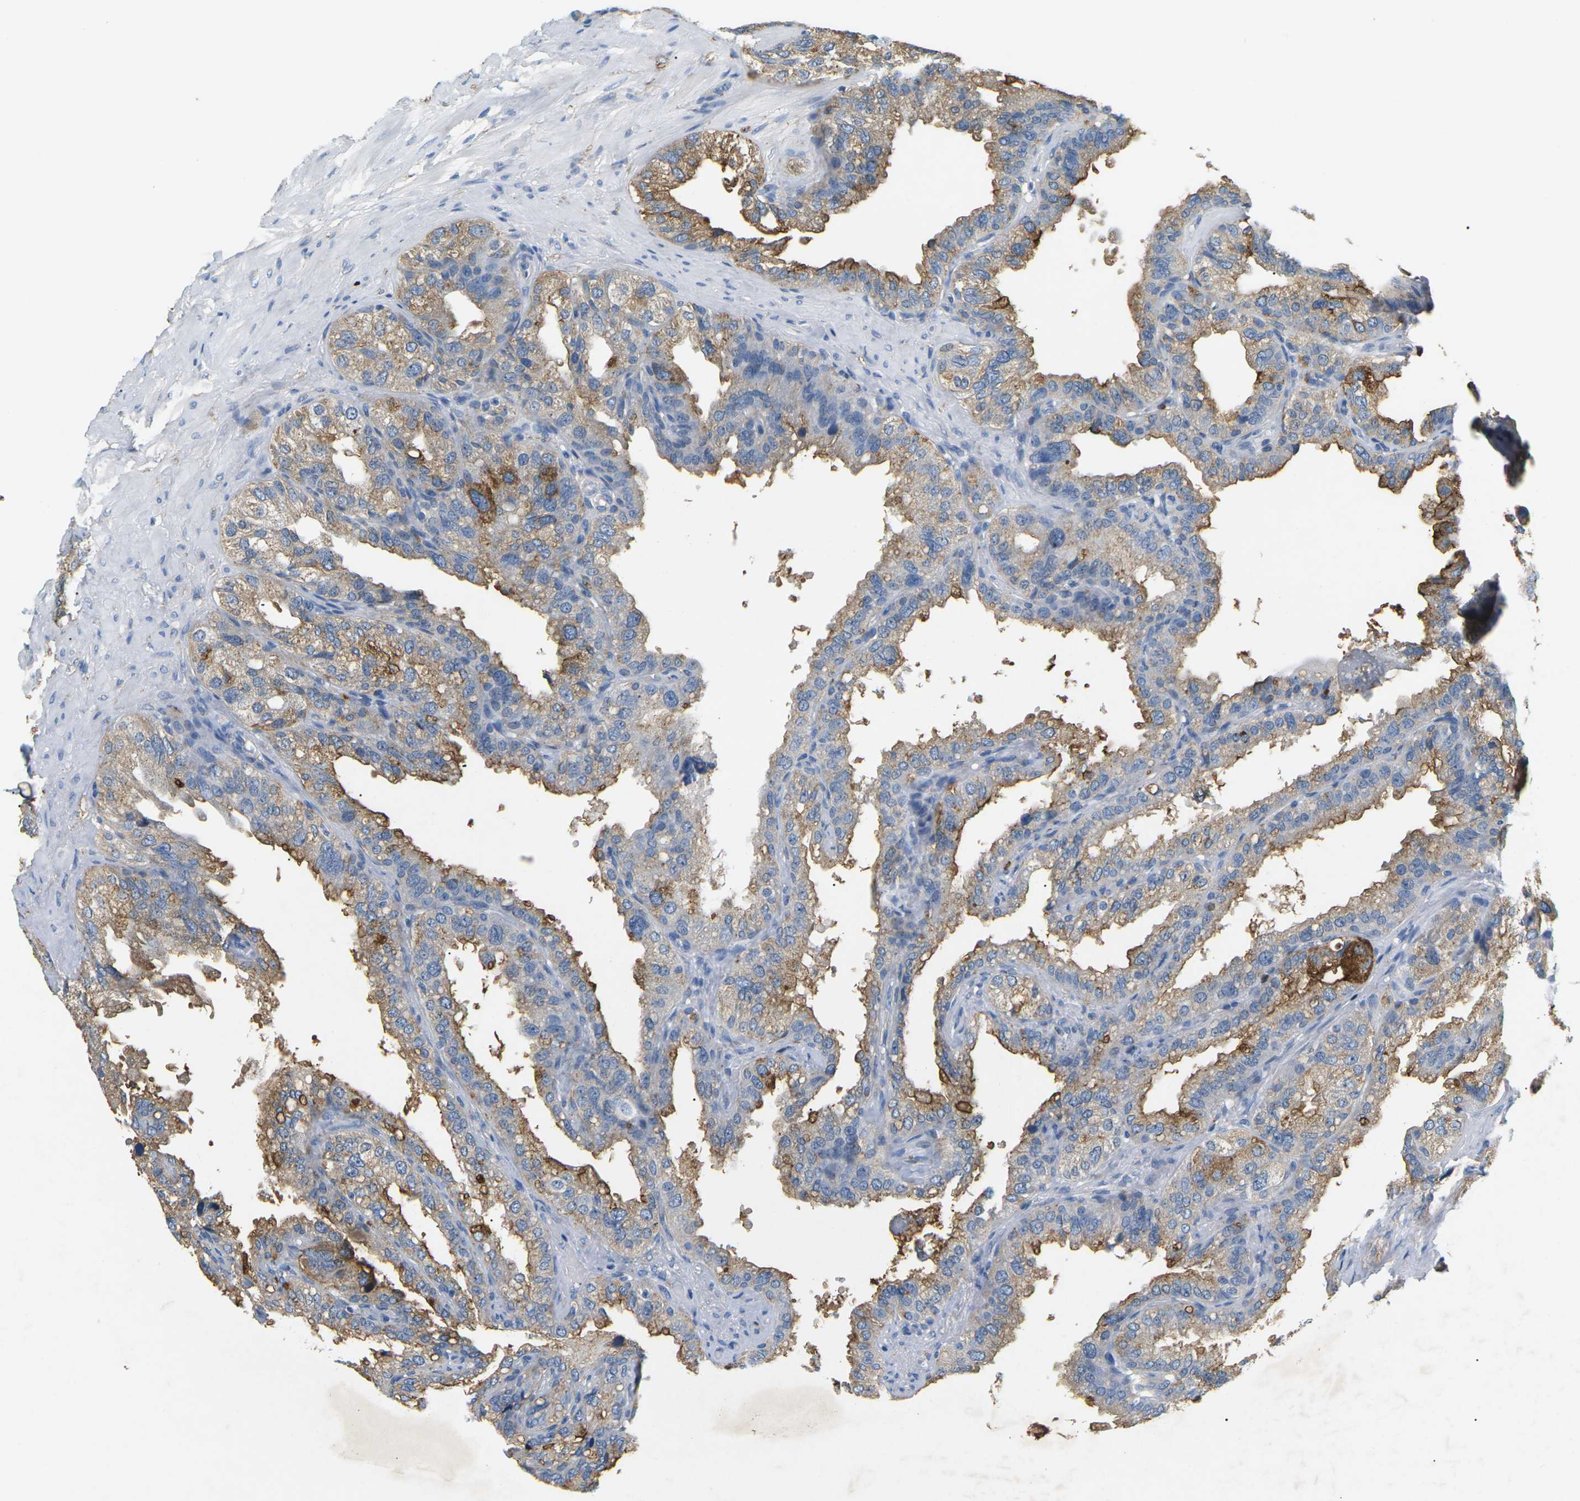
{"staining": {"intensity": "moderate", "quantity": ">75%", "location": "cytoplasmic/membranous"}, "tissue": "seminal vesicle", "cell_type": "Glandular cells", "image_type": "normal", "snomed": [{"axis": "morphology", "description": "Normal tissue, NOS"}, {"axis": "topography", "description": "Seminal veicle"}], "caption": "Brown immunohistochemical staining in benign seminal vesicle exhibits moderate cytoplasmic/membranous positivity in about >75% of glandular cells. Immunohistochemistry (ihc) stains the protein of interest in brown and the nuclei are stained blue.", "gene": "ADM", "patient": {"sex": "male", "age": 68}}